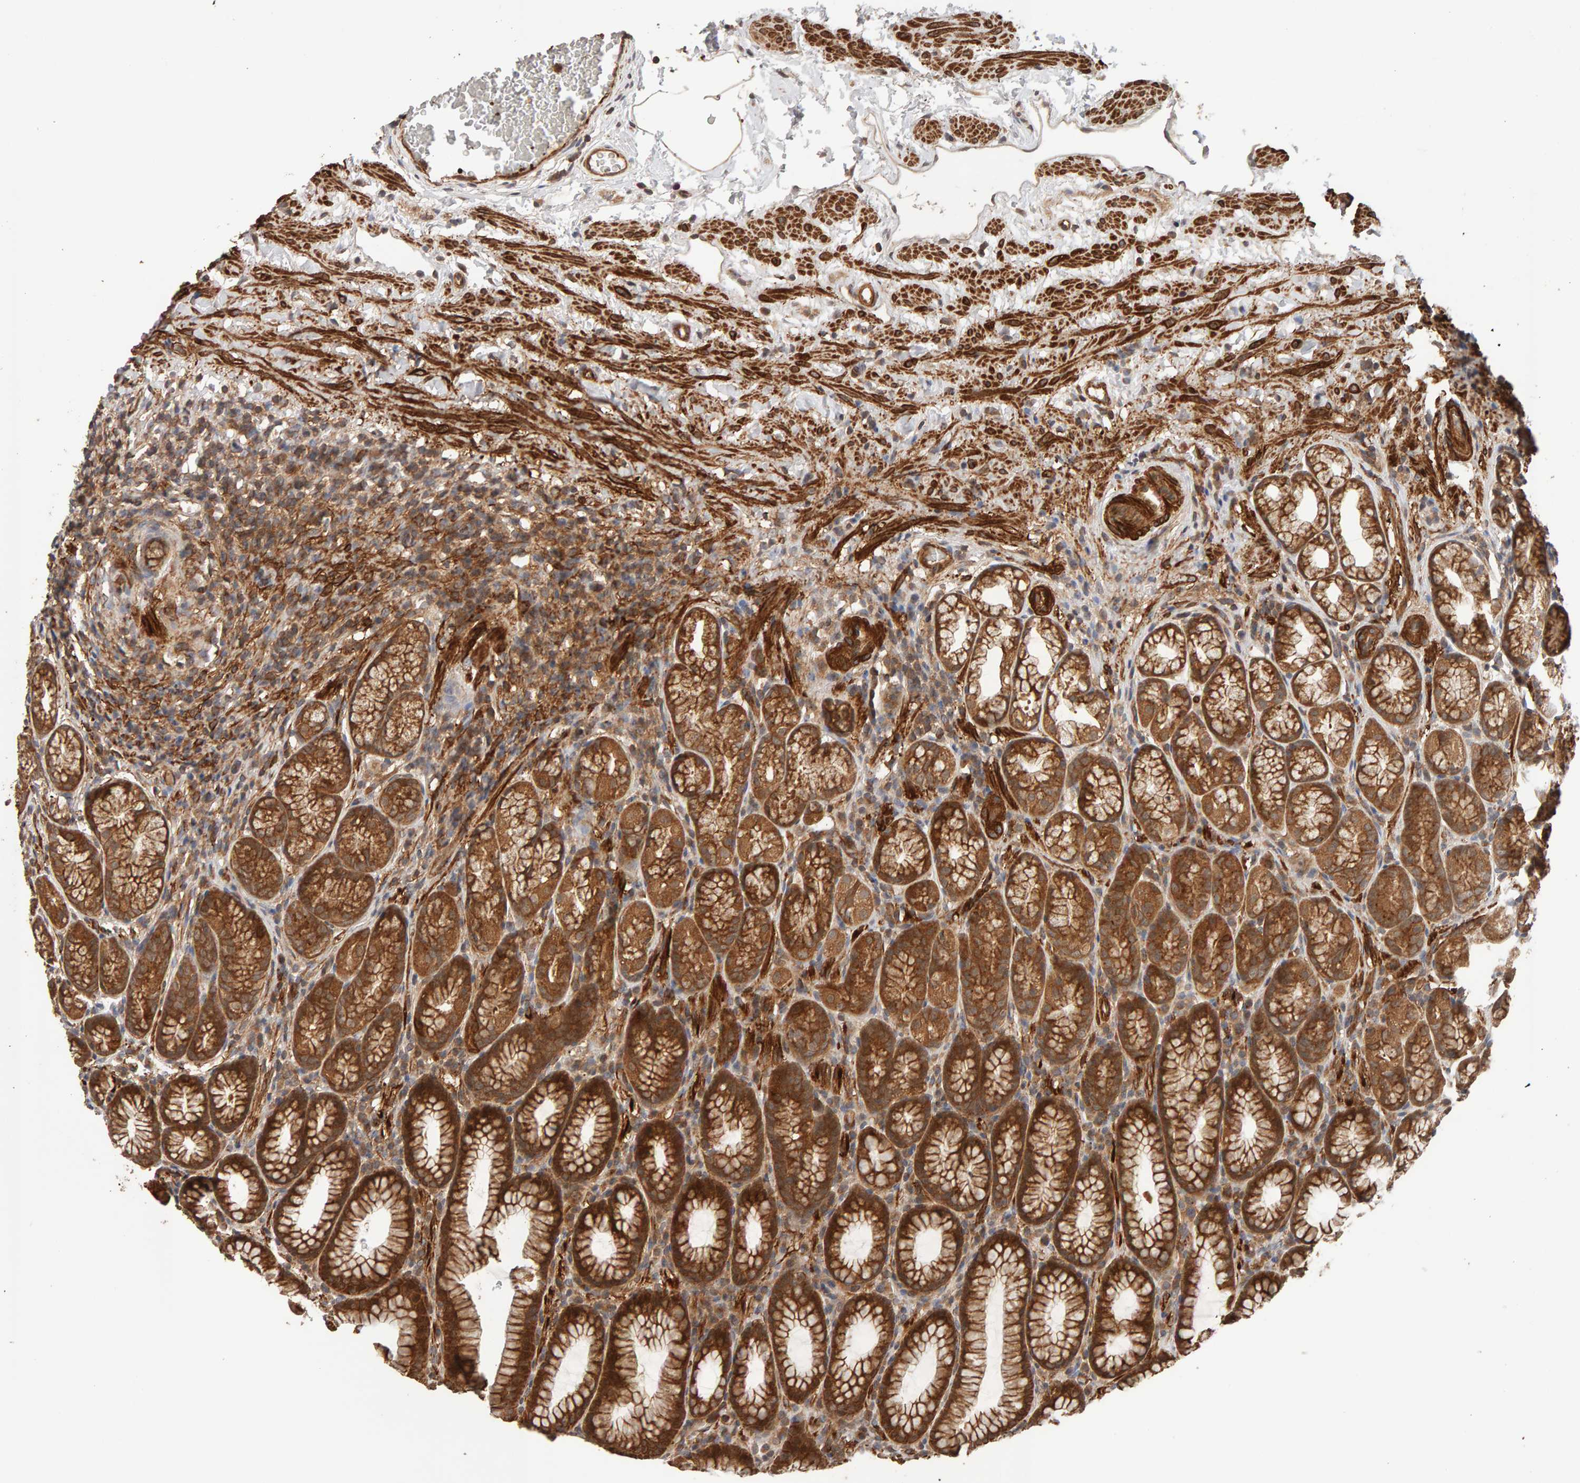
{"staining": {"intensity": "moderate", "quantity": ">75%", "location": "cytoplasmic/membranous"}, "tissue": "stomach", "cell_type": "Glandular cells", "image_type": "normal", "snomed": [{"axis": "morphology", "description": "Normal tissue, NOS"}, {"axis": "topography", "description": "Stomach"}], "caption": "Brown immunohistochemical staining in benign stomach displays moderate cytoplasmic/membranous staining in approximately >75% of glandular cells. The staining was performed using DAB, with brown indicating positive protein expression. Nuclei are stained blue with hematoxylin.", "gene": "SYNRG", "patient": {"sex": "male", "age": 42}}